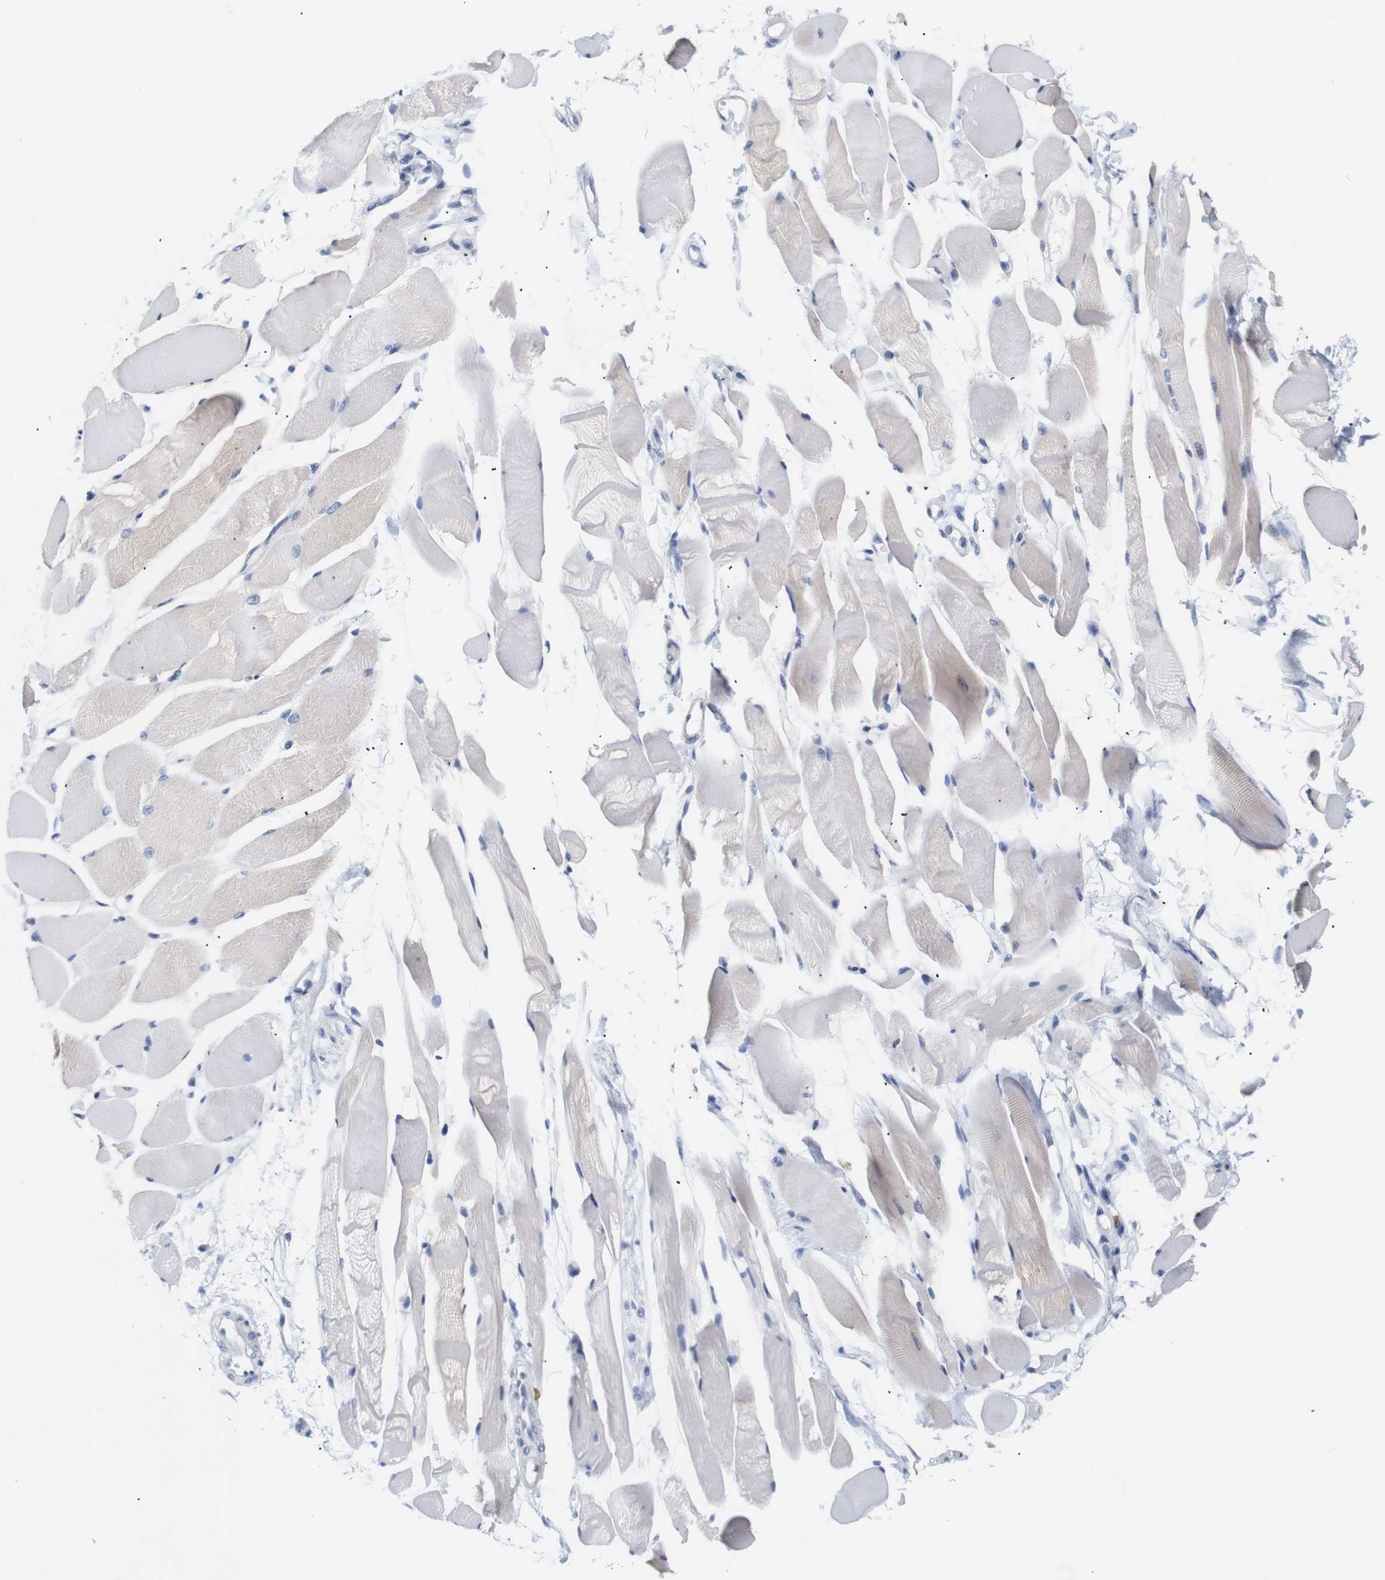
{"staining": {"intensity": "weak", "quantity": "25%-75%", "location": "cytoplasmic/membranous"}, "tissue": "skeletal muscle", "cell_type": "Myocytes", "image_type": "normal", "snomed": [{"axis": "morphology", "description": "Normal tissue, NOS"}, {"axis": "topography", "description": "Skeletal muscle"}, {"axis": "topography", "description": "Peripheral nerve tissue"}], "caption": "Immunohistochemistry (IHC) image of benign skeletal muscle stained for a protein (brown), which reveals low levels of weak cytoplasmic/membranous staining in about 25%-75% of myocytes.", "gene": "STMN3", "patient": {"sex": "female", "age": 84}}